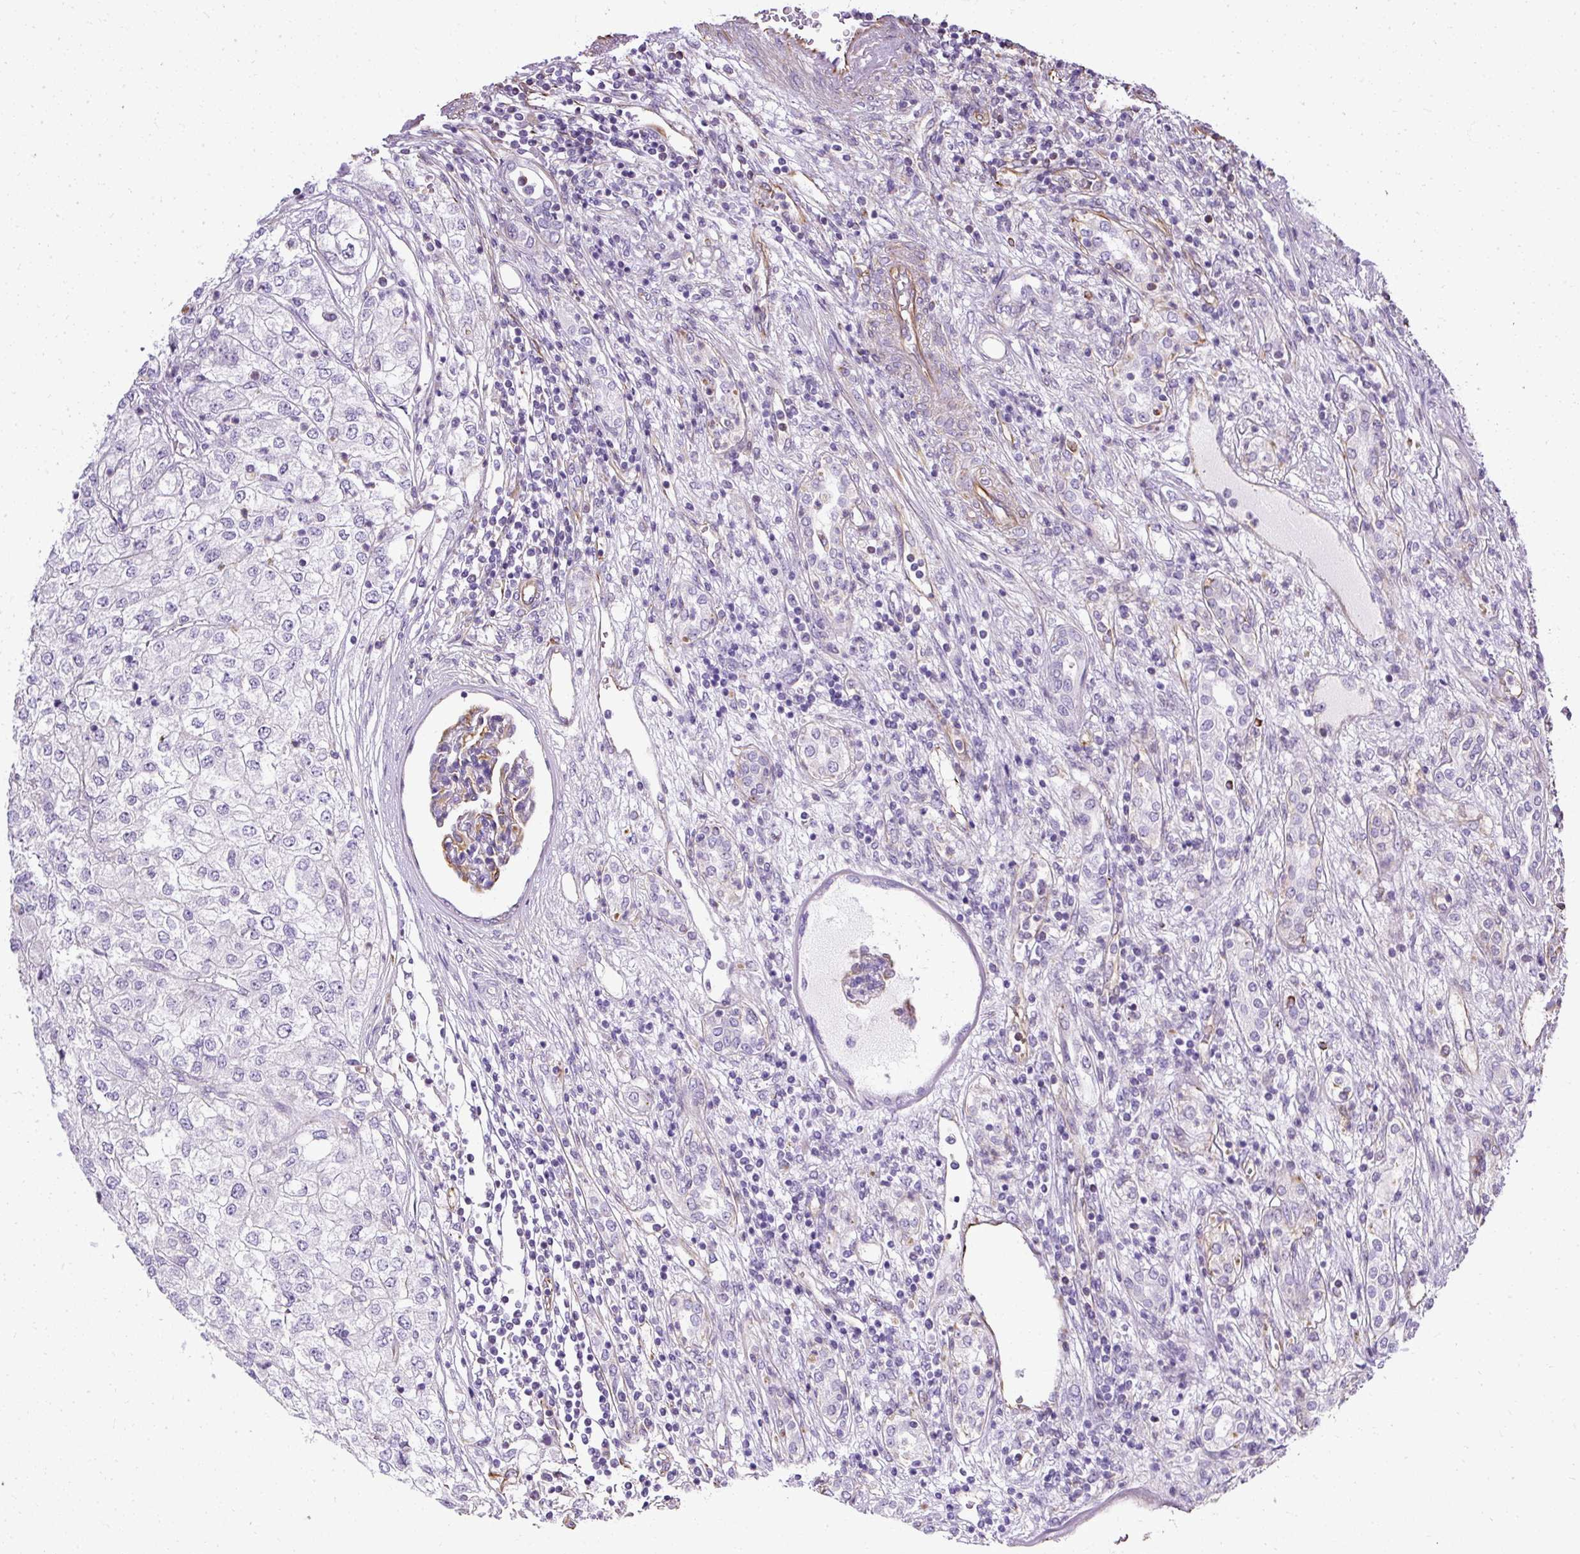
{"staining": {"intensity": "negative", "quantity": "none", "location": "none"}, "tissue": "renal cancer", "cell_type": "Tumor cells", "image_type": "cancer", "snomed": [{"axis": "morphology", "description": "Adenocarcinoma, NOS"}, {"axis": "topography", "description": "Kidney"}], "caption": "Immunohistochemistry (IHC) of human renal cancer exhibits no expression in tumor cells.", "gene": "PLS1", "patient": {"sex": "female", "age": 54}}